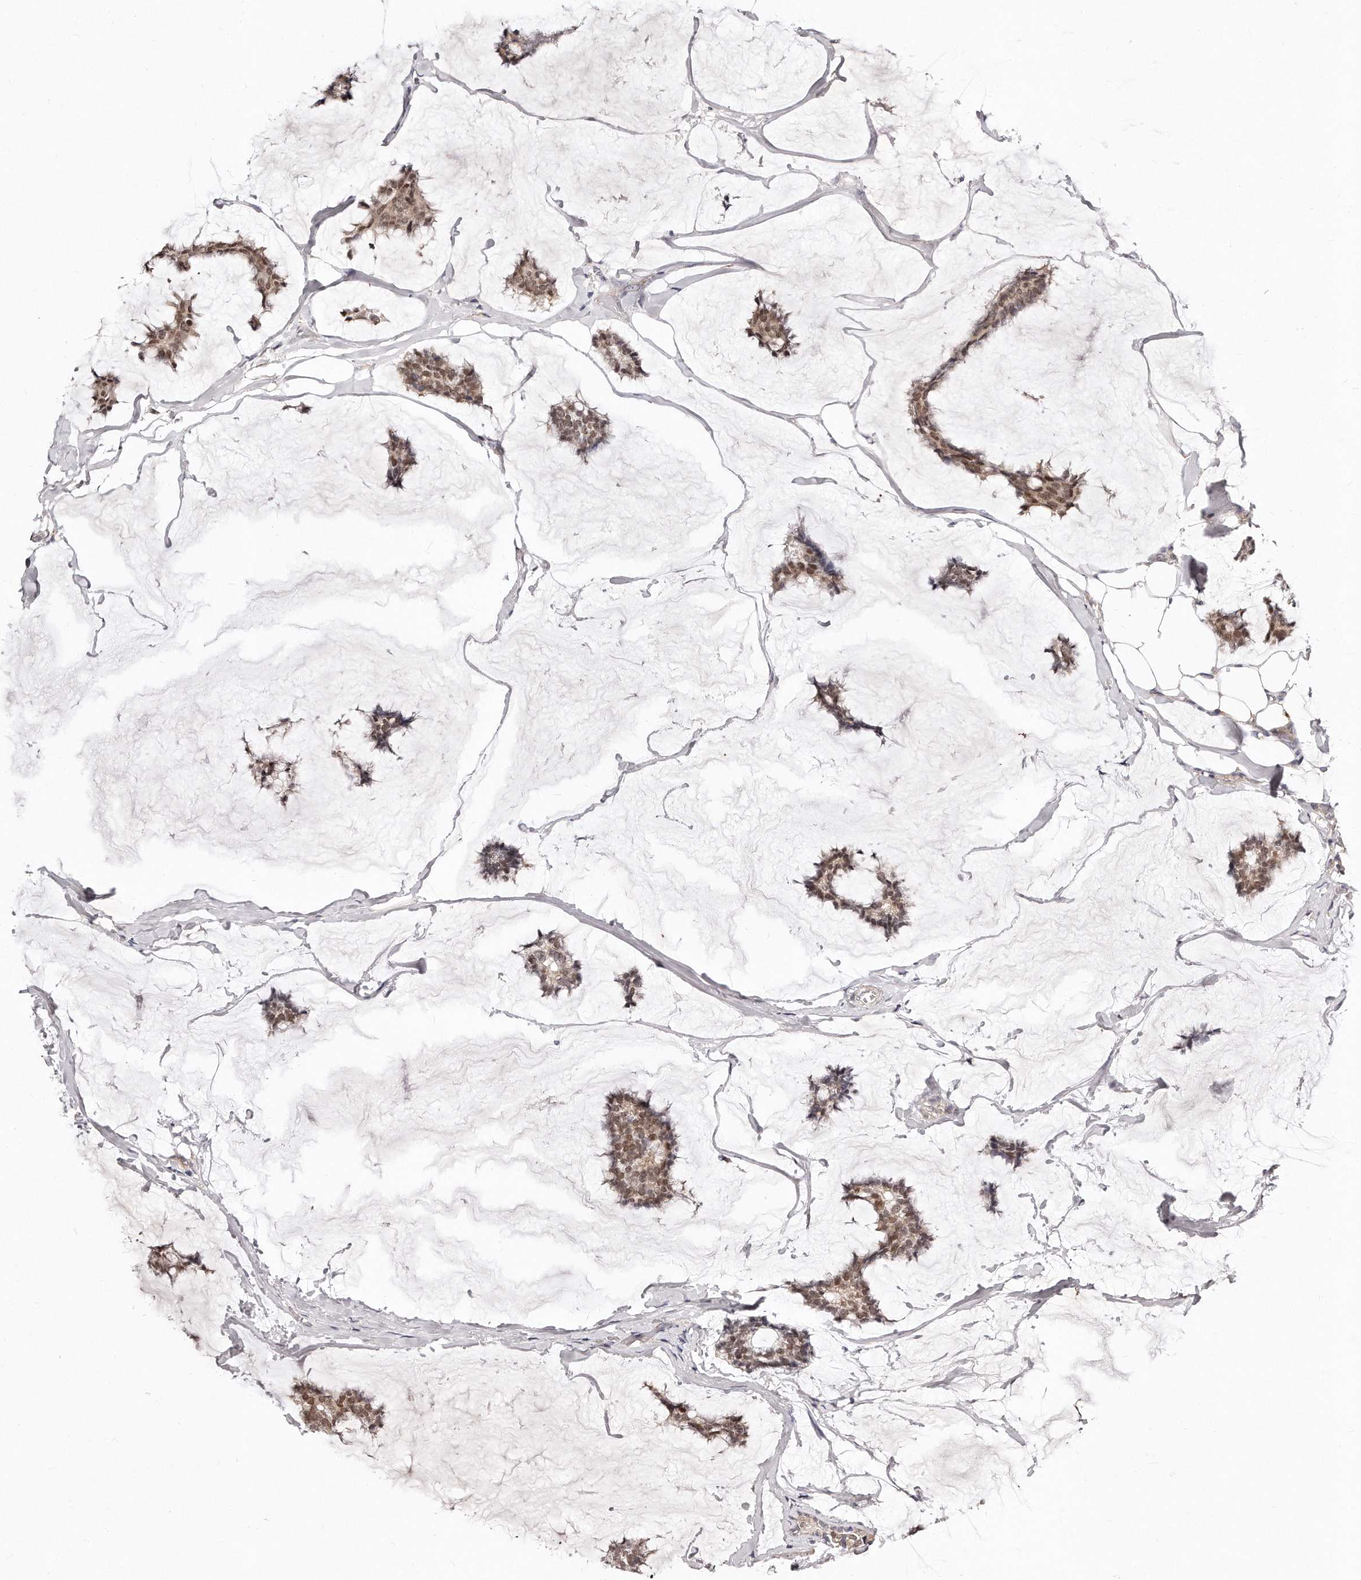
{"staining": {"intensity": "moderate", "quantity": ">75%", "location": "nuclear"}, "tissue": "breast cancer", "cell_type": "Tumor cells", "image_type": "cancer", "snomed": [{"axis": "morphology", "description": "Duct carcinoma"}, {"axis": "topography", "description": "Breast"}], "caption": "Immunohistochemistry of human invasive ductal carcinoma (breast) reveals medium levels of moderate nuclear positivity in about >75% of tumor cells. The protein is stained brown, and the nuclei are stained in blue (DAB (3,3'-diaminobenzidine) IHC with brightfield microscopy, high magnification).", "gene": "CASZ1", "patient": {"sex": "female", "age": 93}}